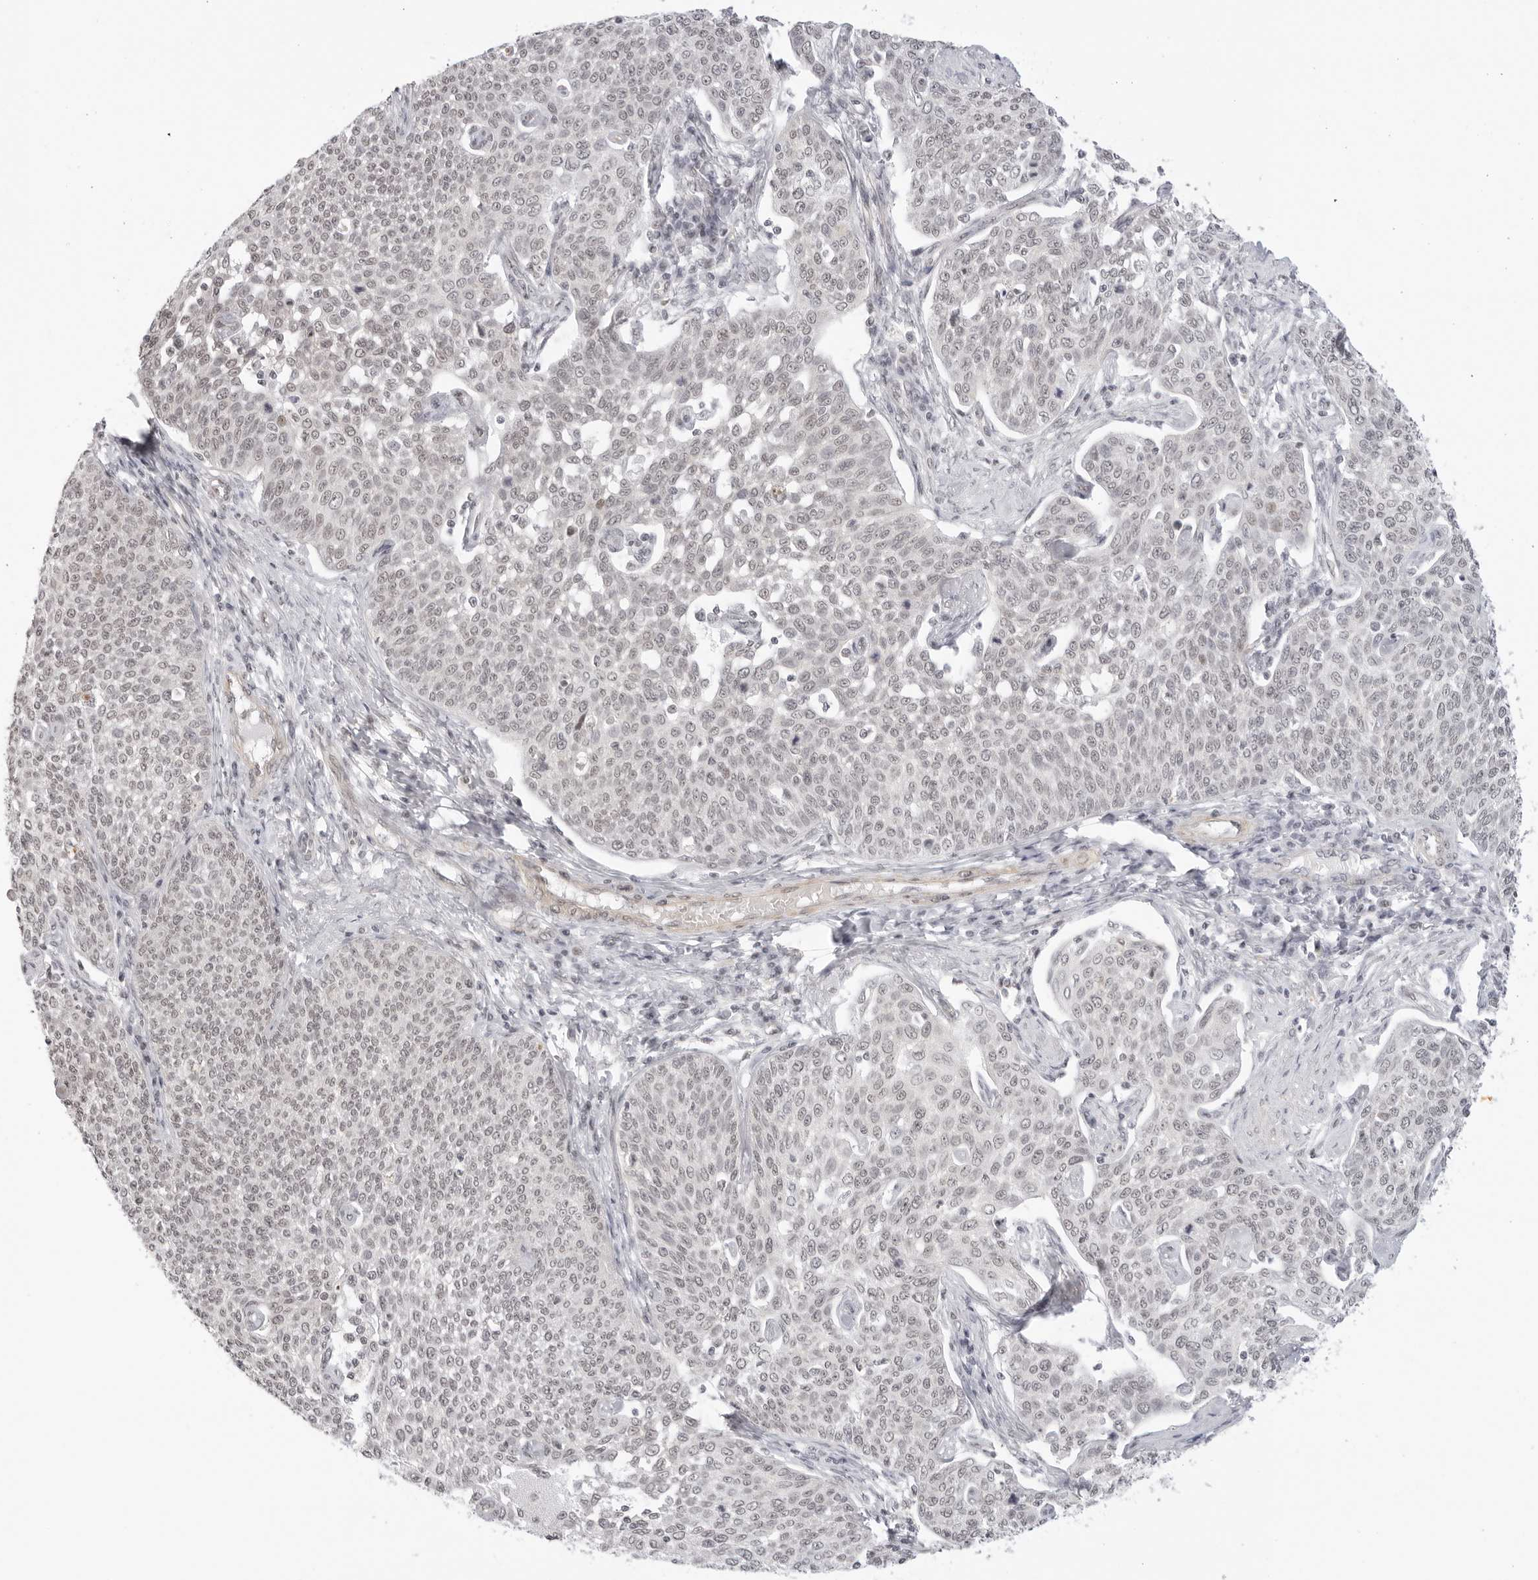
{"staining": {"intensity": "negative", "quantity": "none", "location": "none"}, "tissue": "cervical cancer", "cell_type": "Tumor cells", "image_type": "cancer", "snomed": [{"axis": "morphology", "description": "Squamous cell carcinoma, NOS"}, {"axis": "topography", "description": "Cervix"}], "caption": "A histopathology image of human cervical cancer is negative for staining in tumor cells. Nuclei are stained in blue.", "gene": "TCIM", "patient": {"sex": "female", "age": 34}}